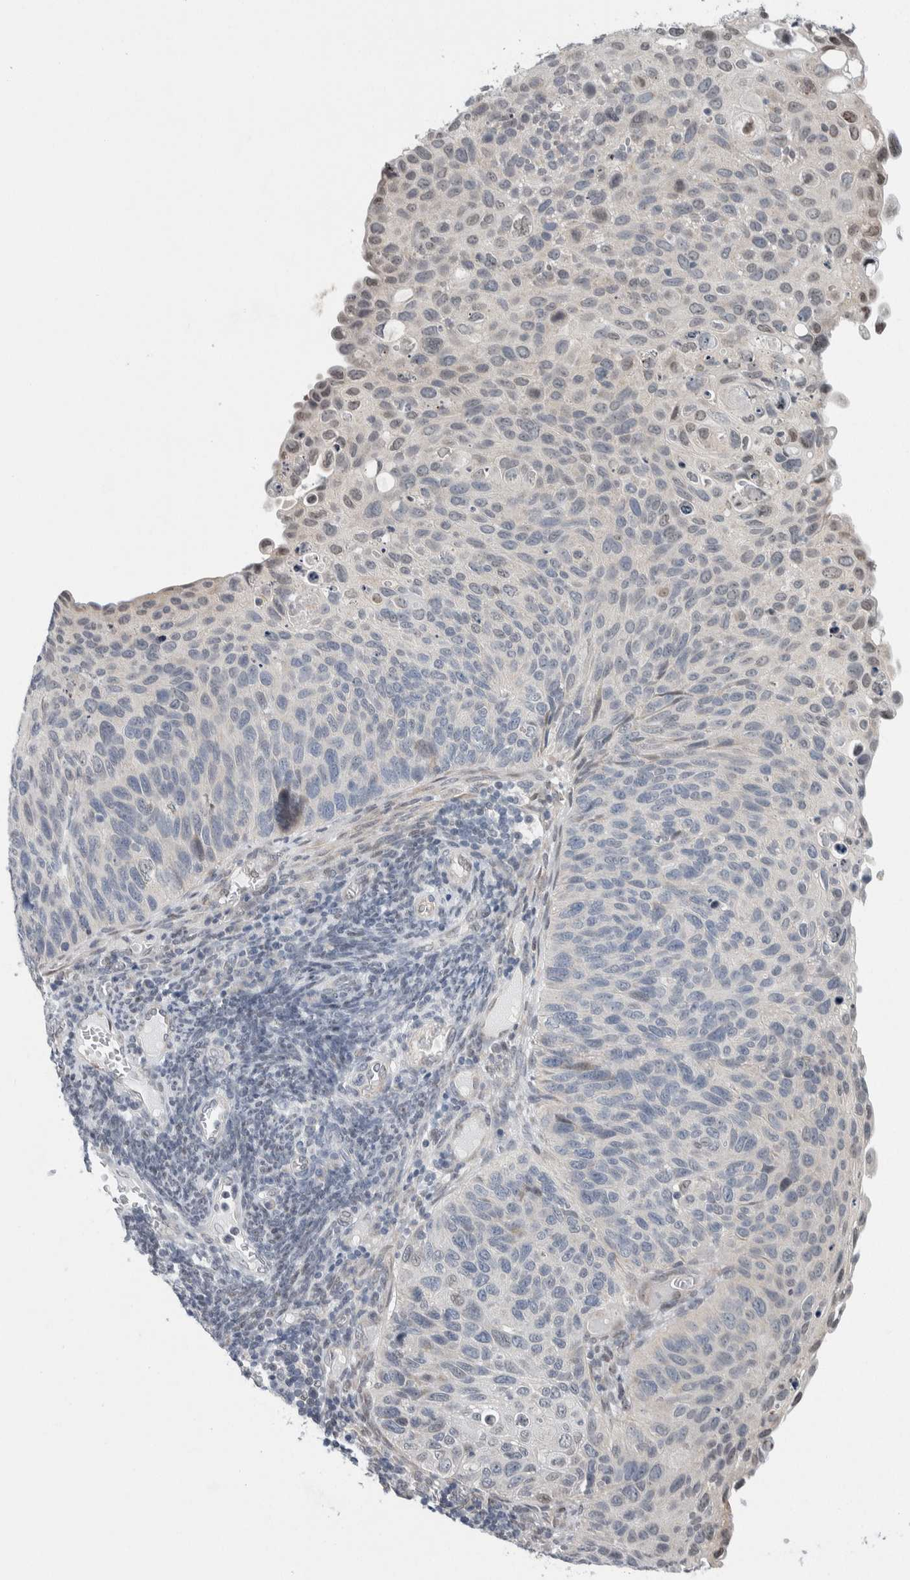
{"staining": {"intensity": "weak", "quantity": "<25%", "location": "nuclear"}, "tissue": "cervical cancer", "cell_type": "Tumor cells", "image_type": "cancer", "snomed": [{"axis": "morphology", "description": "Squamous cell carcinoma, NOS"}, {"axis": "topography", "description": "Cervix"}], "caption": "Tumor cells show no significant protein expression in squamous cell carcinoma (cervical).", "gene": "NEUROD1", "patient": {"sex": "female", "age": 70}}